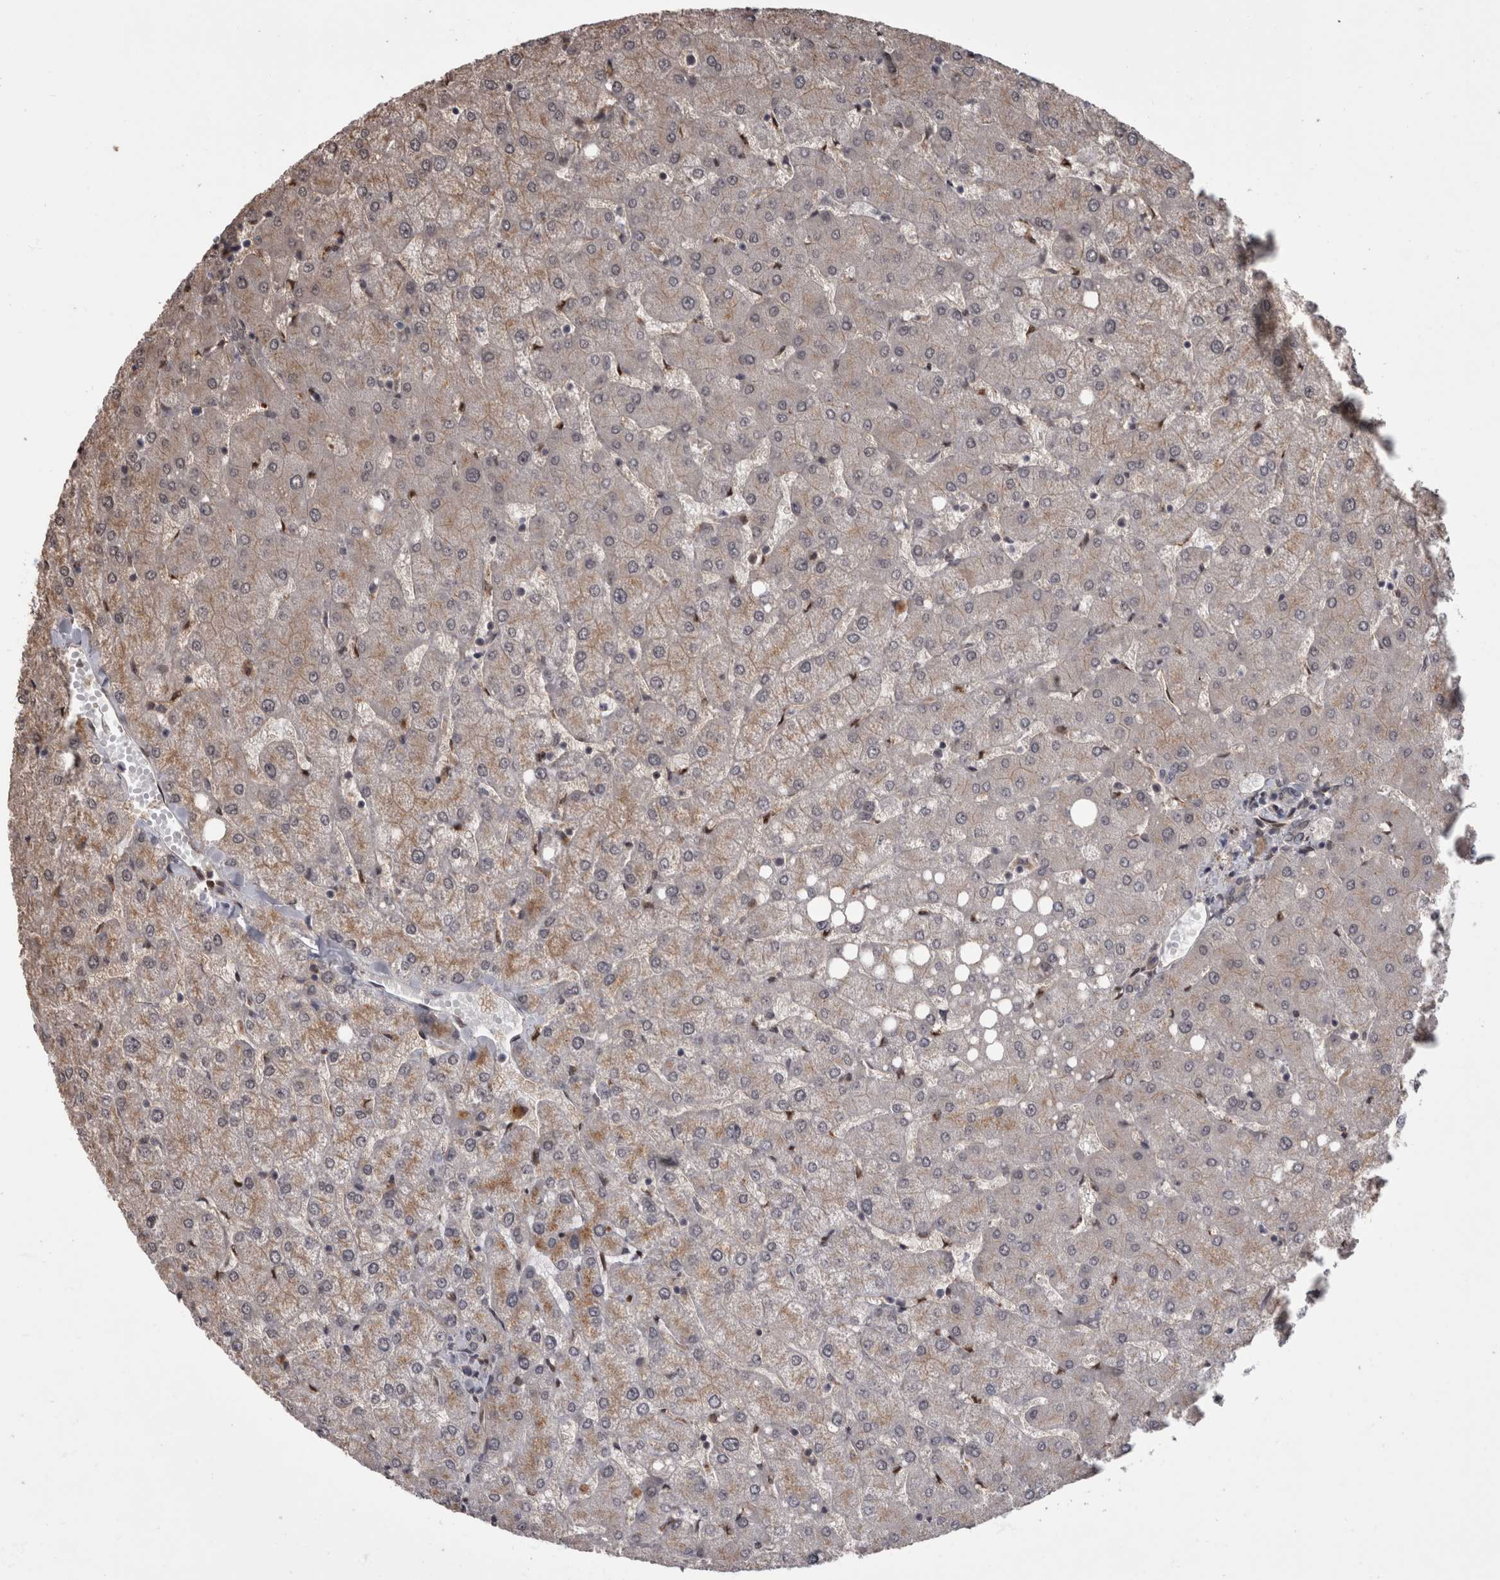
{"staining": {"intensity": "negative", "quantity": "none", "location": "none"}, "tissue": "liver", "cell_type": "Cholangiocytes", "image_type": "normal", "snomed": [{"axis": "morphology", "description": "Normal tissue, NOS"}, {"axis": "topography", "description": "Liver"}], "caption": "IHC micrograph of unremarkable liver stained for a protein (brown), which demonstrates no expression in cholangiocytes.", "gene": "AKT3", "patient": {"sex": "female", "age": 54}}